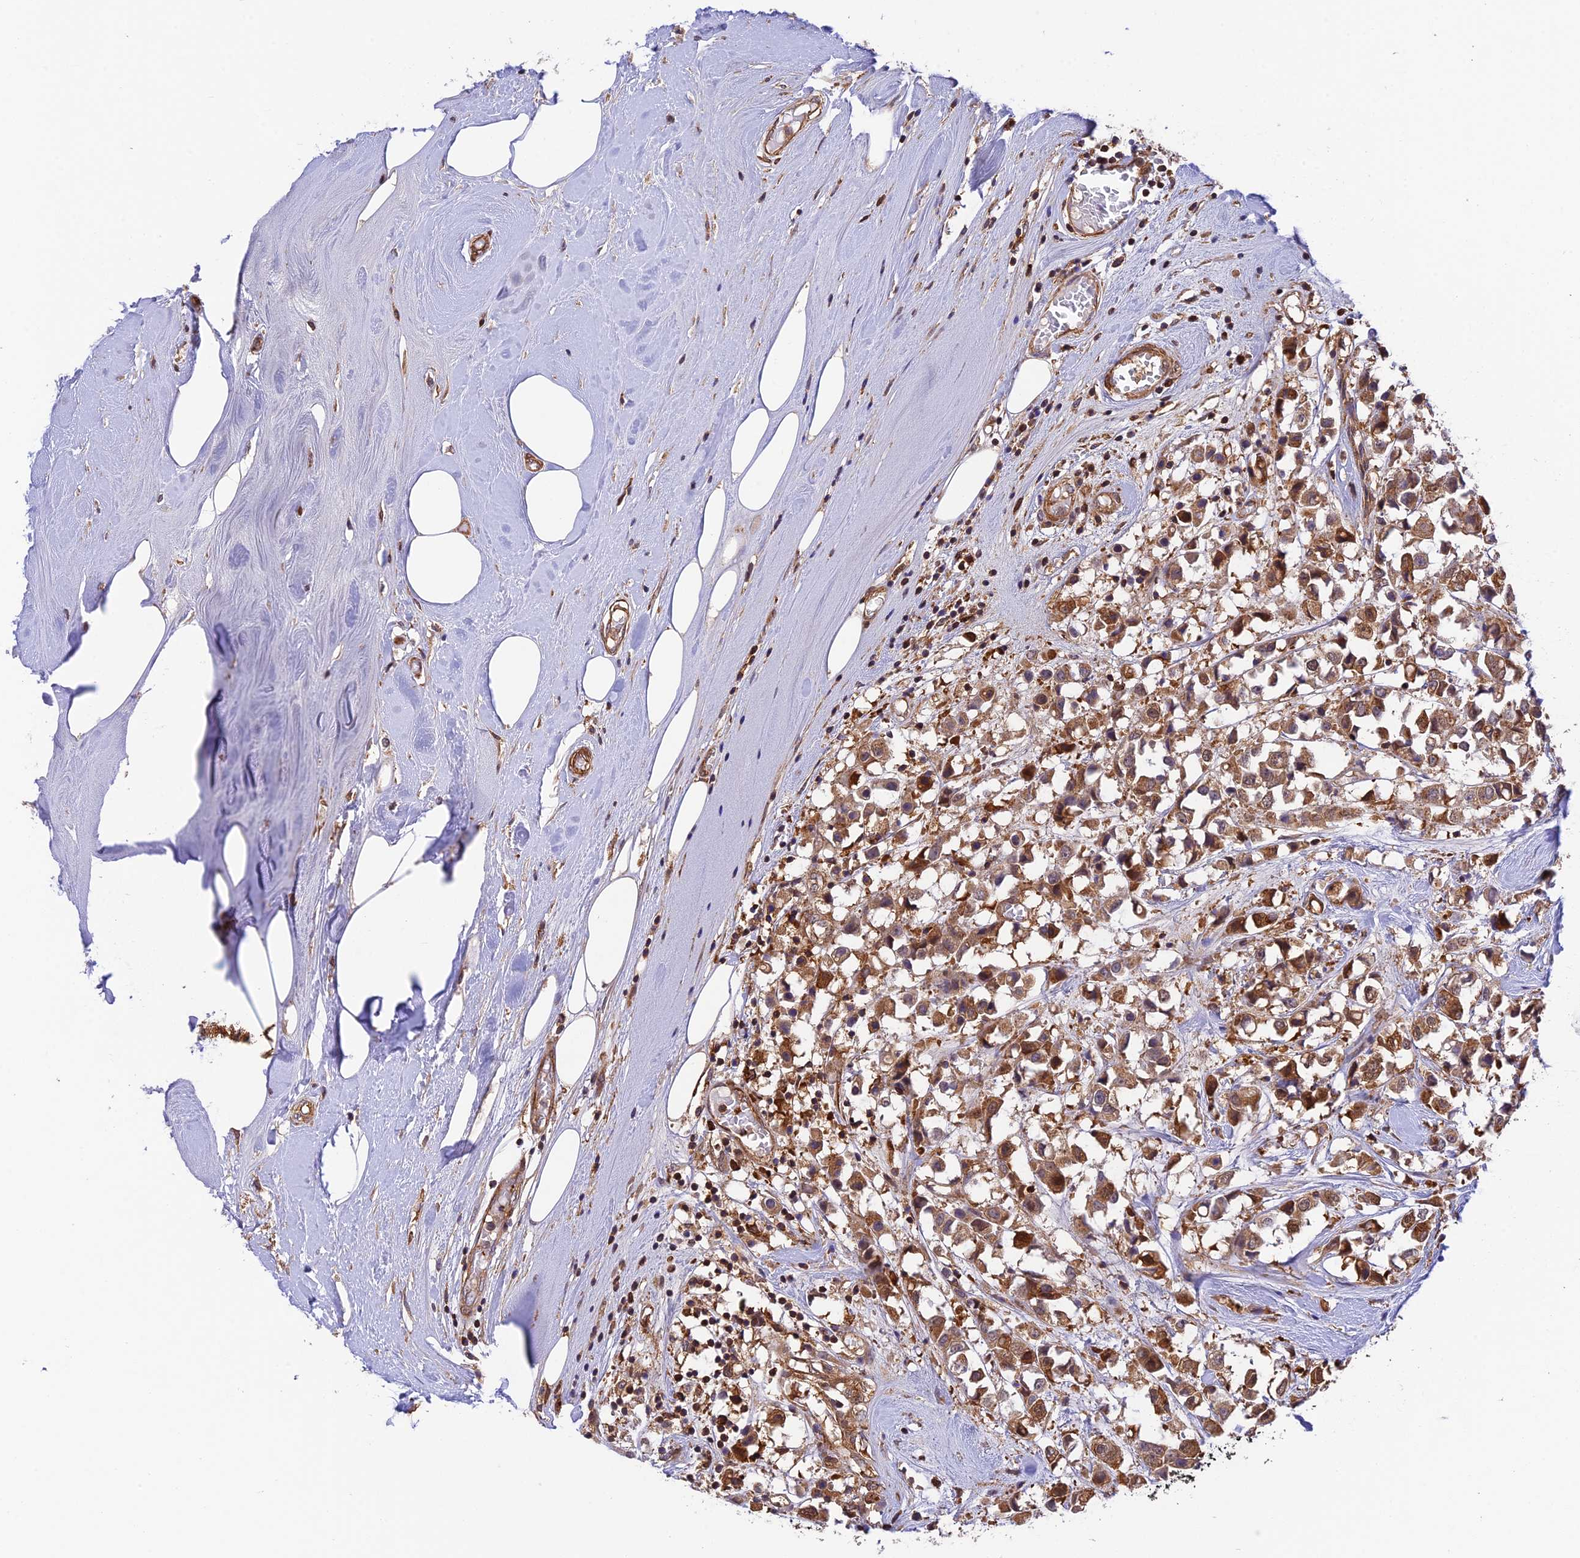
{"staining": {"intensity": "moderate", "quantity": ">75%", "location": "cytoplasmic/membranous"}, "tissue": "breast cancer", "cell_type": "Tumor cells", "image_type": "cancer", "snomed": [{"axis": "morphology", "description": "Duct carcinoma"}, {"axis": "topography", "description": "Breast"}], "caption": "Immunohistochemistry of human breast cancer (infiltrating ductal carcinoma) exhibits medium levels of moderate cytoplasmic/membranous expression in about >75% of tumor cells. The staining was performed using DAB (3,3'-diaminobenzidine), with brown indicating positive protein expression. Nuclei are stained blue with hematoxylin.", "gene": "EVI5L", "patient": {"sex": "female", "age": 61}}